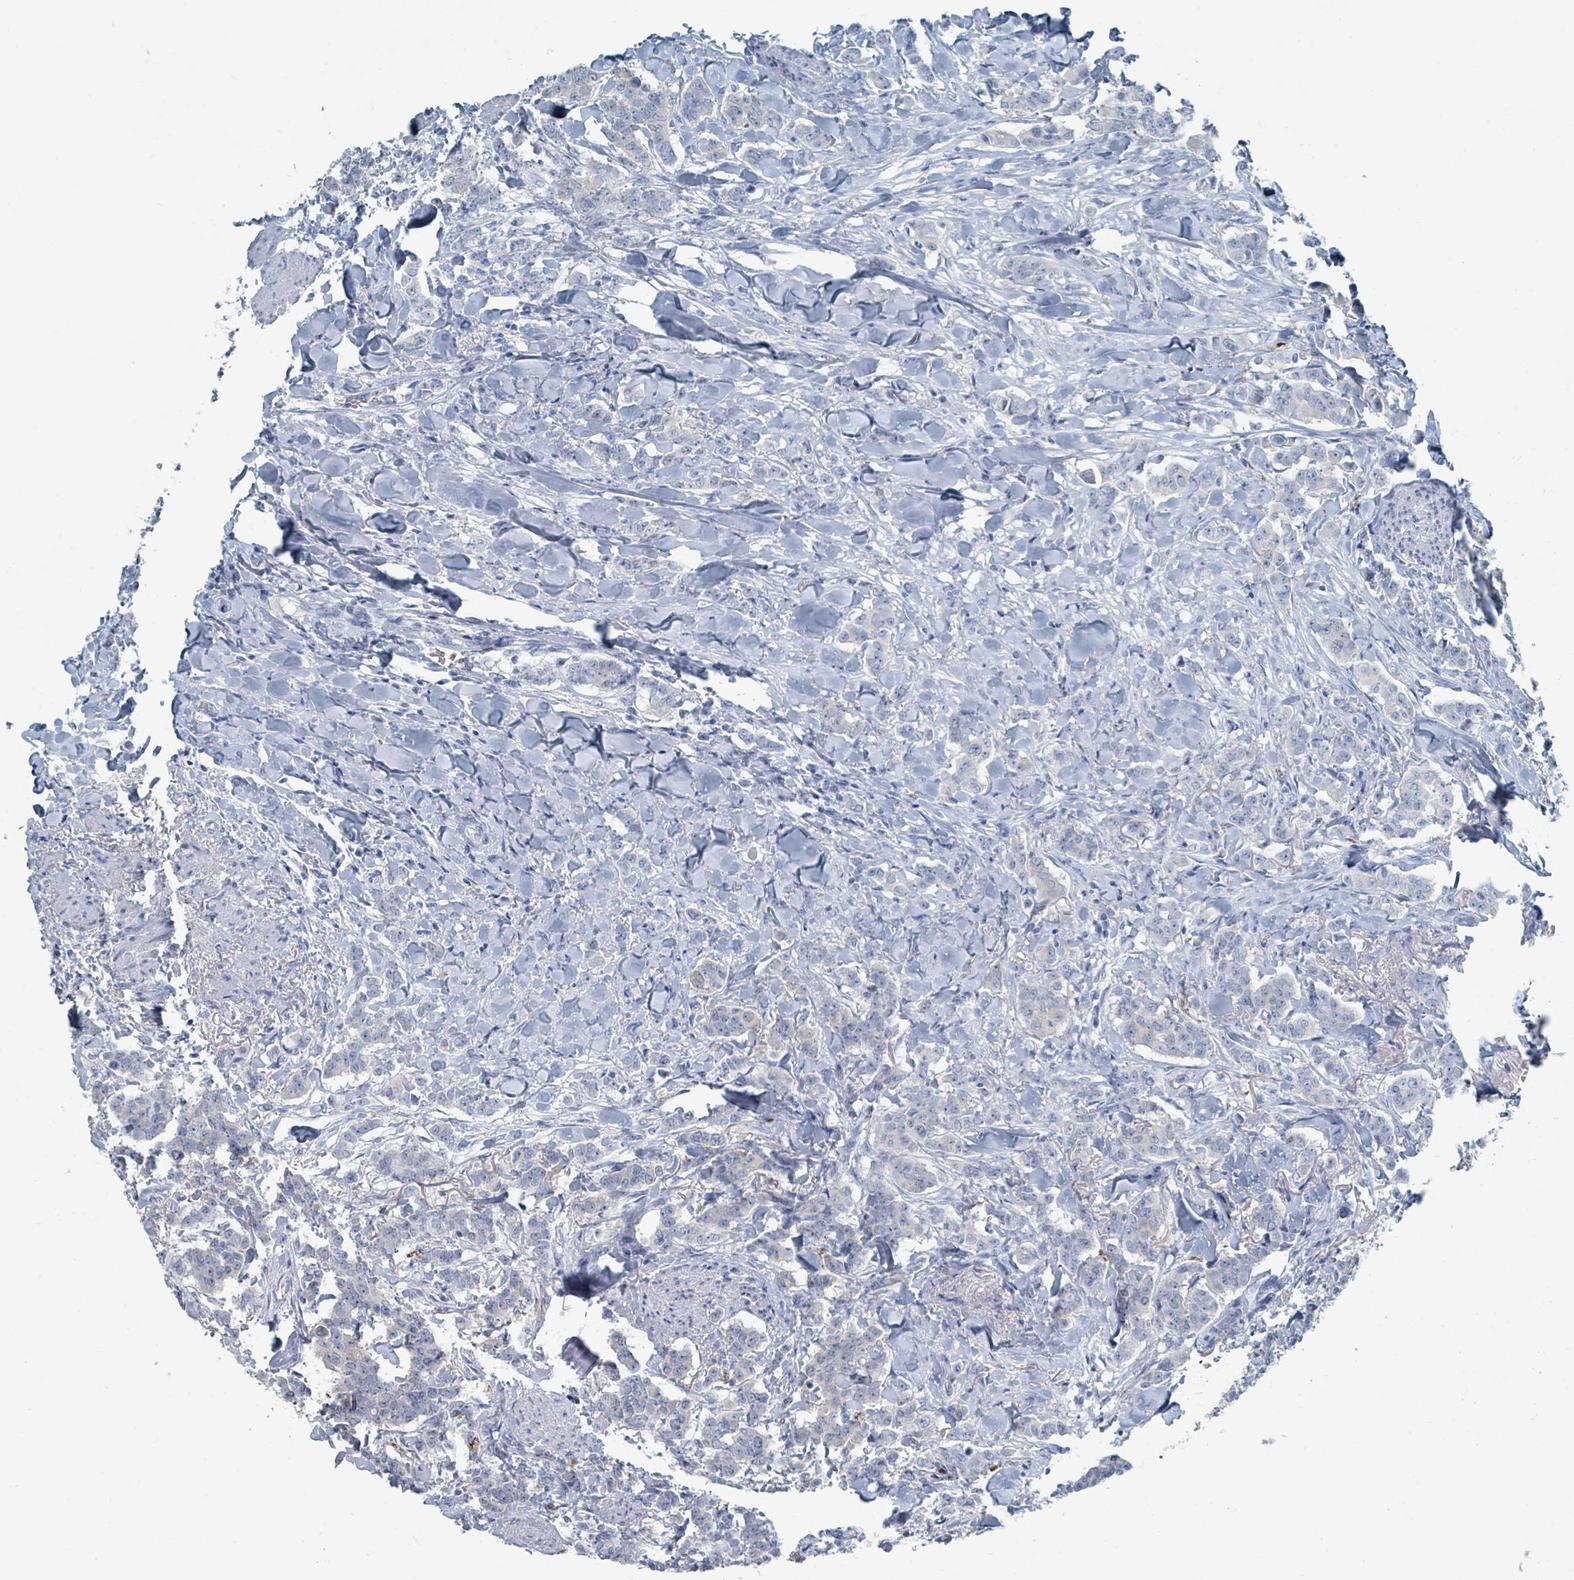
{"staining": {"intensity": "negative", "quantity": "none", "location": "none"}, "tissue": "breast cancer", "cell_type": "Tumor cells", "image_type": "cancer", "snomed": [{"axis": "morphology", "description": "Duct carcinoma"}, {"axis": "topography", "description": "Breast"}], "caption": "There is no significant positivity in tumor cells of breast intraductal carcinoma.", "gene": "GAMT", "patient": {"sex": "female", "age": 40}}